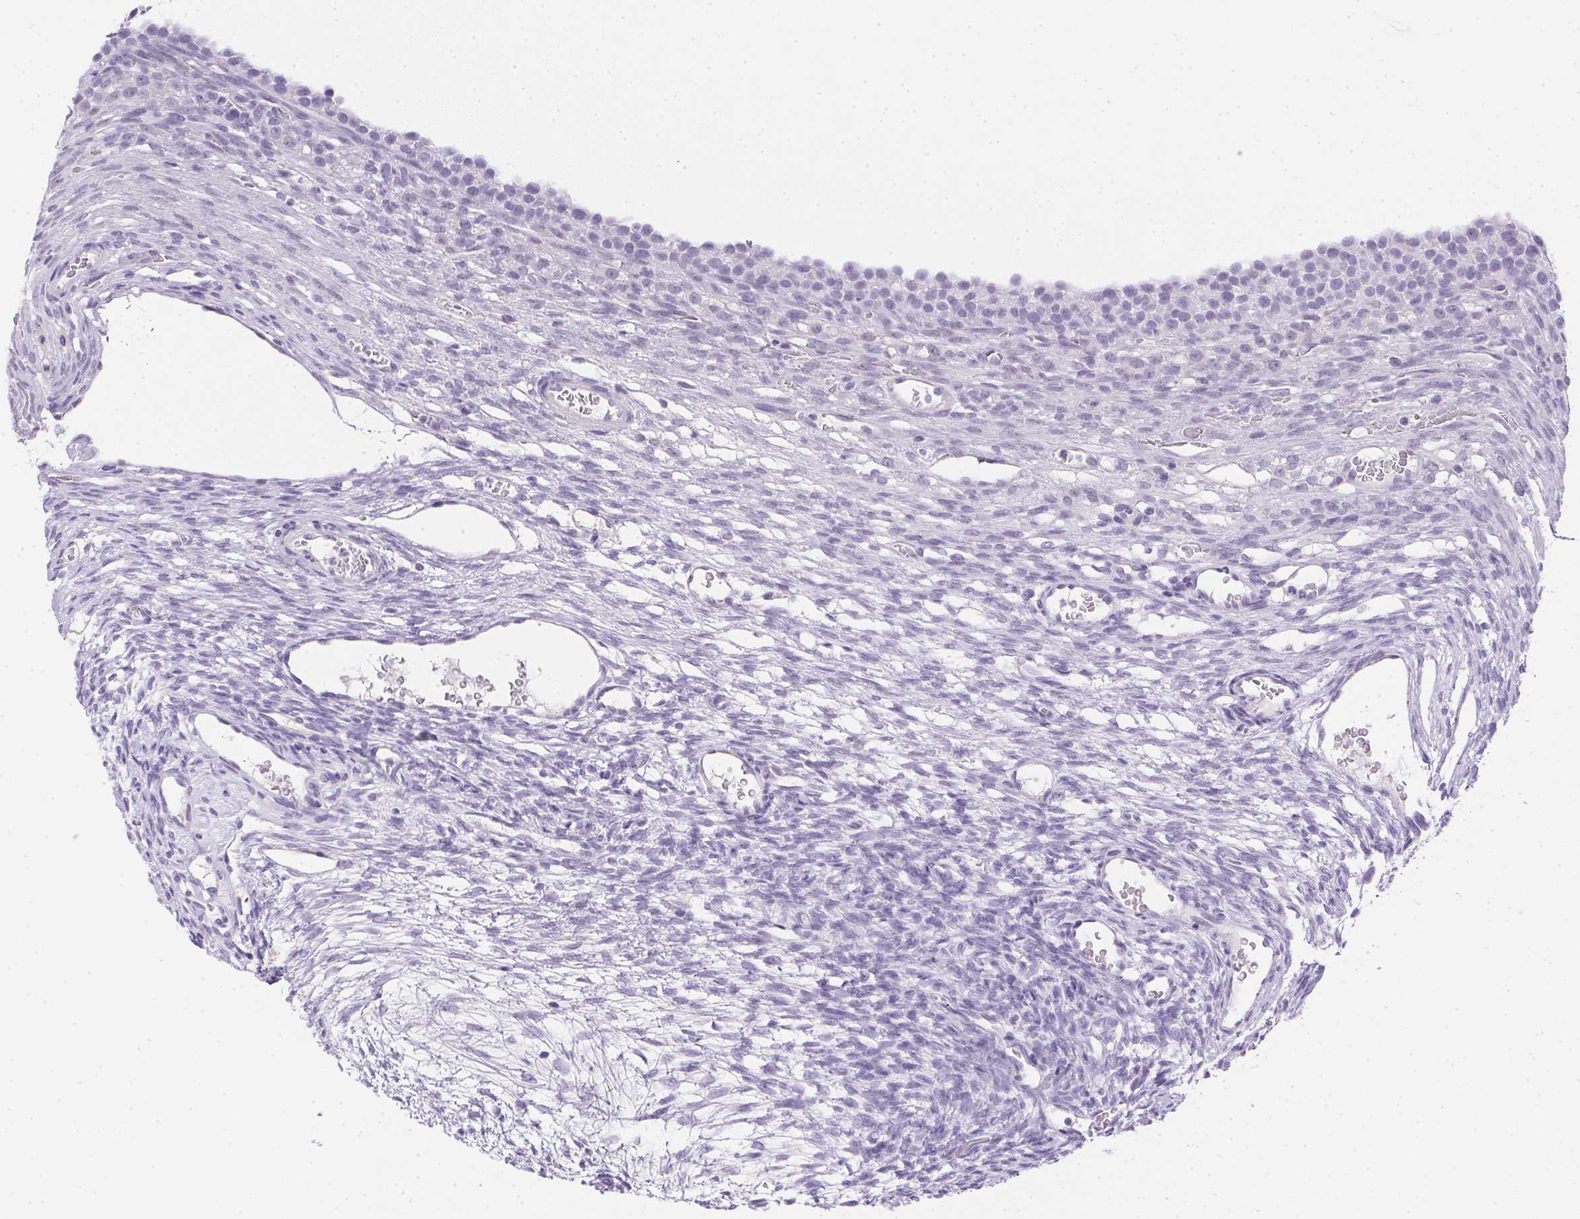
{"staining": {"intensity": "negative", "quantity": "none", "location": "none"}, "tissue": "ovary", "cell_type": "Ovarian stroma cells", "image_type": "normal", "snomed": [{"axis": "morphology", "description": "Normal tissue, NOS"}, {"axis": "topography", "description": "Ovary"}], "caption": "High magnification brightfield microscopy of normal ovary stained with DAB (3,3'-diaminobenzidine) (brown) and counterstained with hematoxylin (blue): ovarian stroma cells show no significant staining.", "gene": "PRL", "patient": {"sex": "female", "age": 34}}